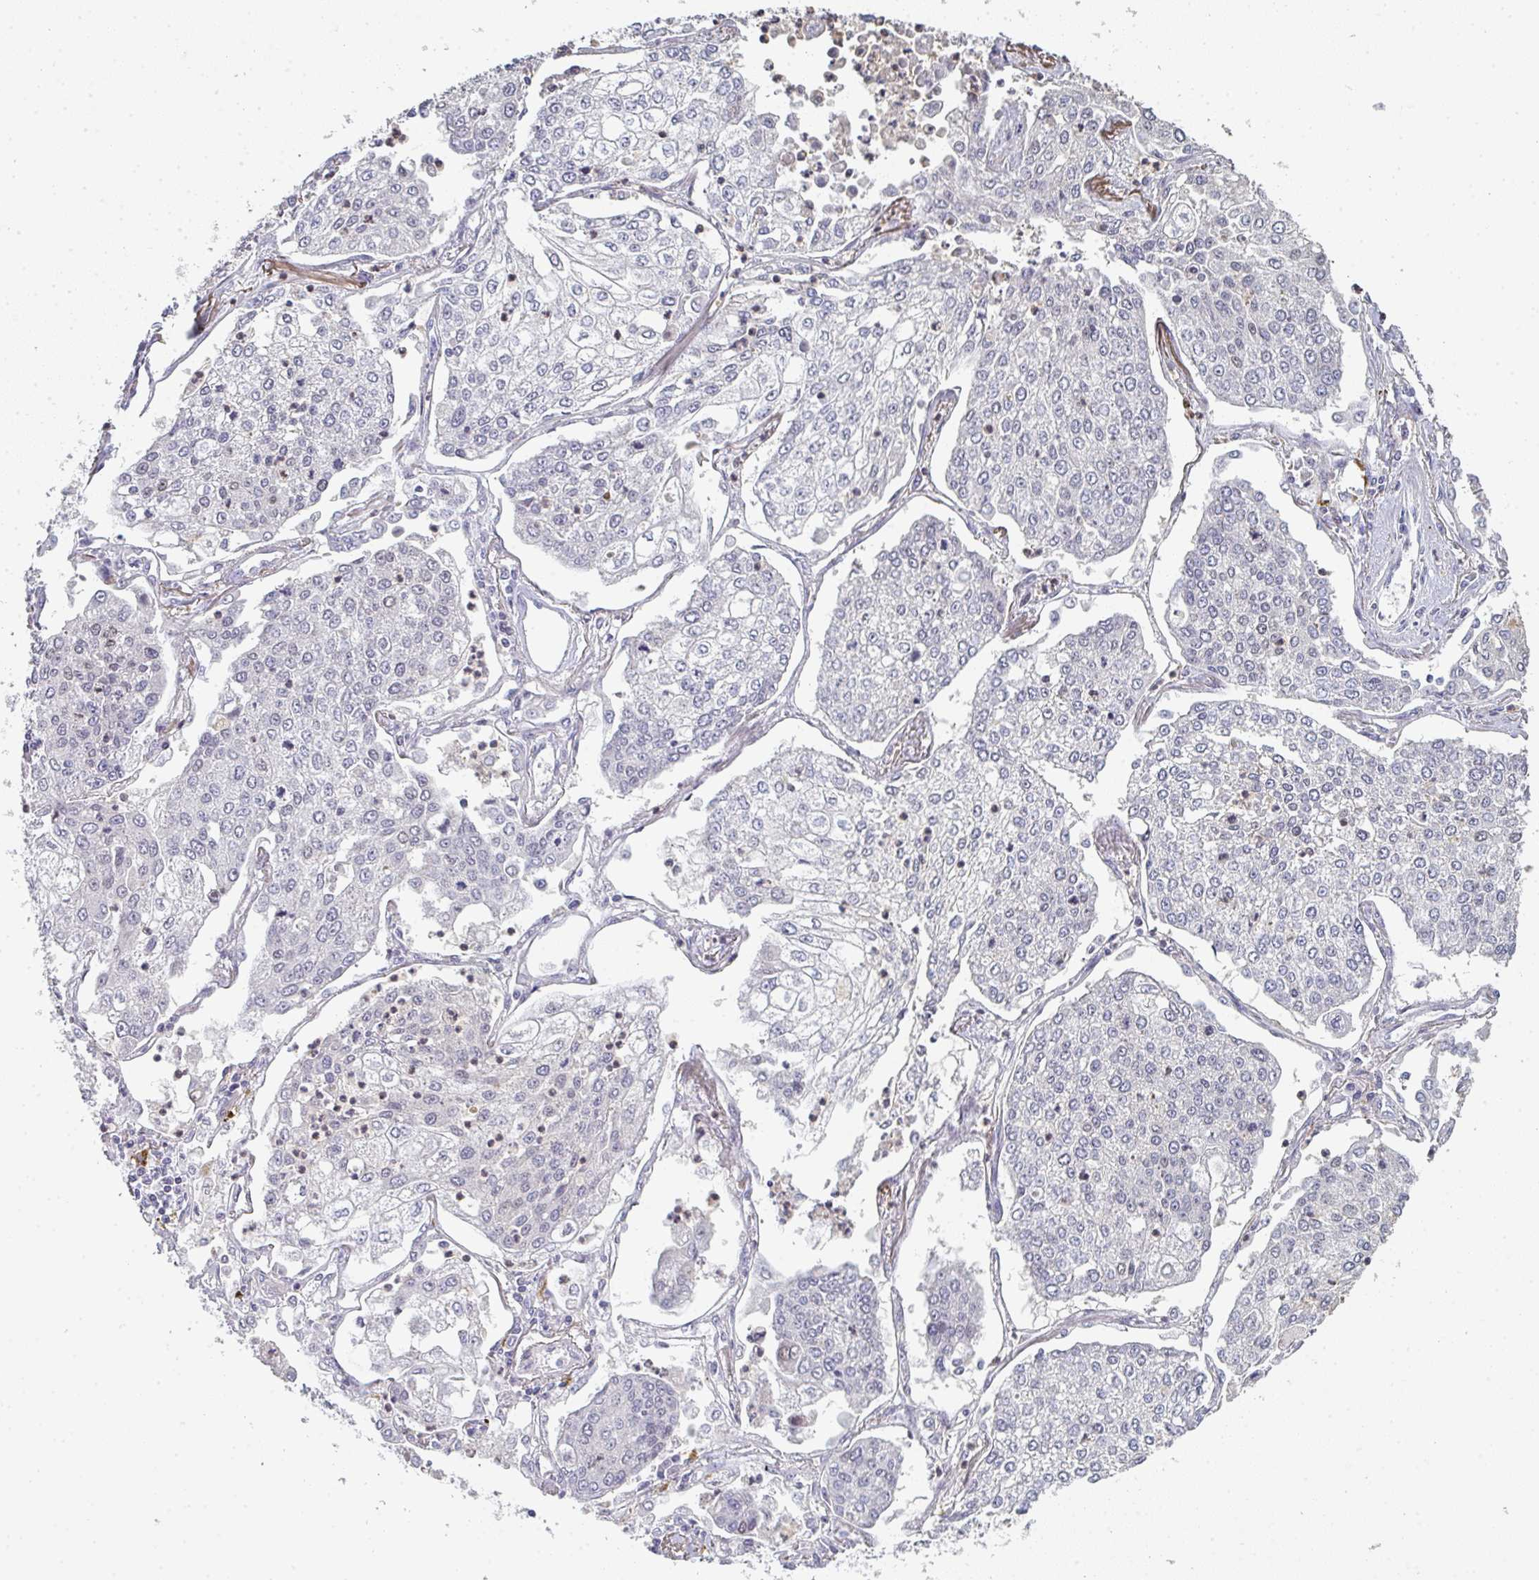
{"staining": {"intensity": "negative", "quantity": "none", "location": "none"}, "tissue": "lung cancer", "cell_type": "Tumor cells", "image_type": "cancer", "snomed": [{"axis": "morphology", "description": "Squamous cell carcinoma, NOS"}, {"axis": "topography", "description": "Lung"}], "caption": "High power microscopy histopathology image of an IHC image of squamous cell carcinoma (lung), revealing no significant staining in tumor cells.", "gene": "A1CF", "patient": {"sex": "male", "age": 74}}